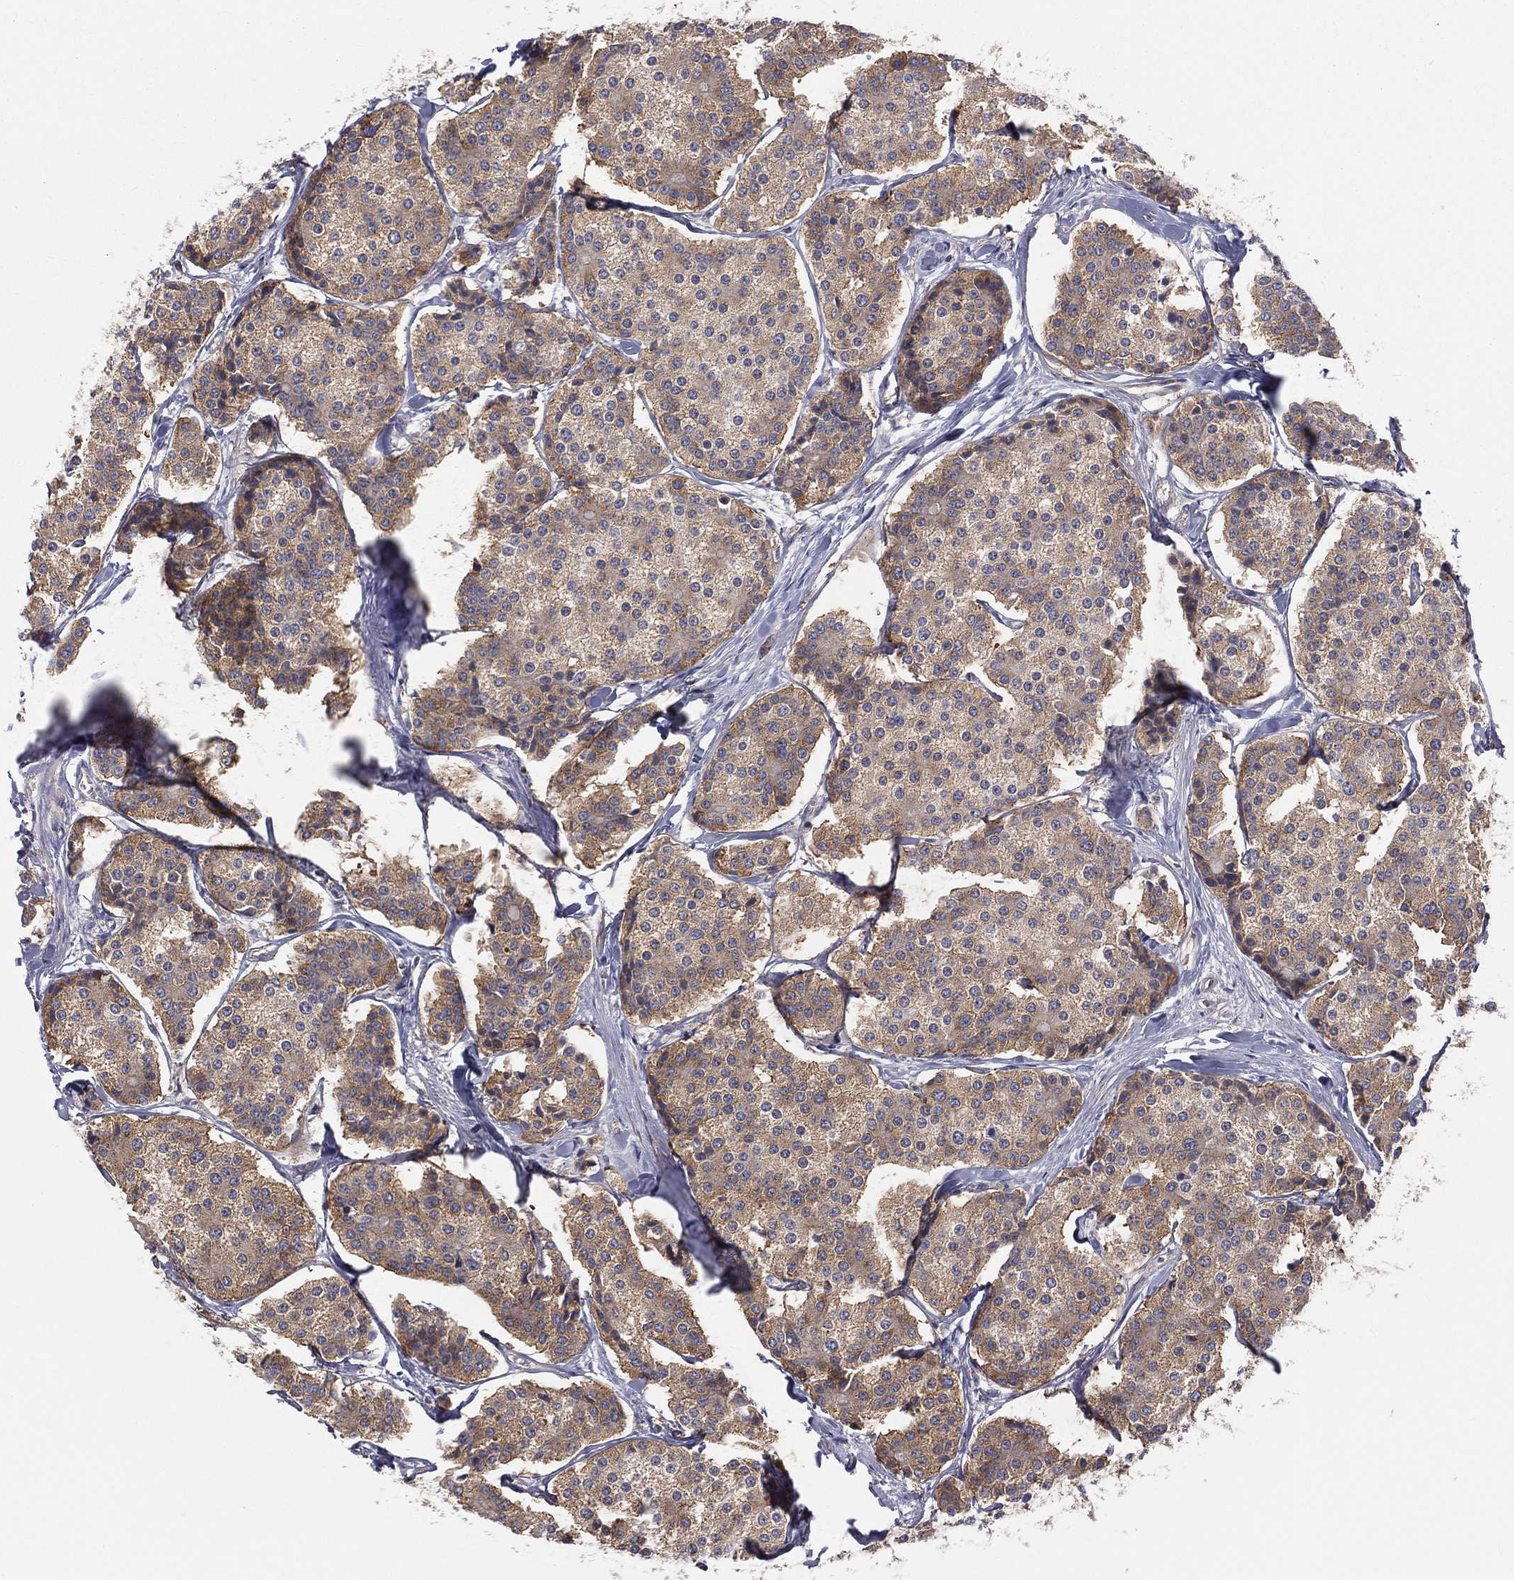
{"staining": {"intensity": "weak", "quantity": "25%-75%", "location": "cytoplasmic/membranous"}, "tissue": "carcinoid", "cell_type": "Tumor cells", "image_type": "cancer", "snomed": [{"axis": "morphology", "description": "Carcinoid, malignant, NOS"}, {"axis": "topography", "description": "Small intestine"}], "caption": "Tumor cells reveal weak cytoplasmic/membranous expression in about 25%-75% of cells in carcinoid. (Stains: DAB in brown, nuclei in blue, Microscopy: brightfield microscopy at high magnification).", "gene": "EIF2B5", "patient": {"sex": "female", "age": 65}}